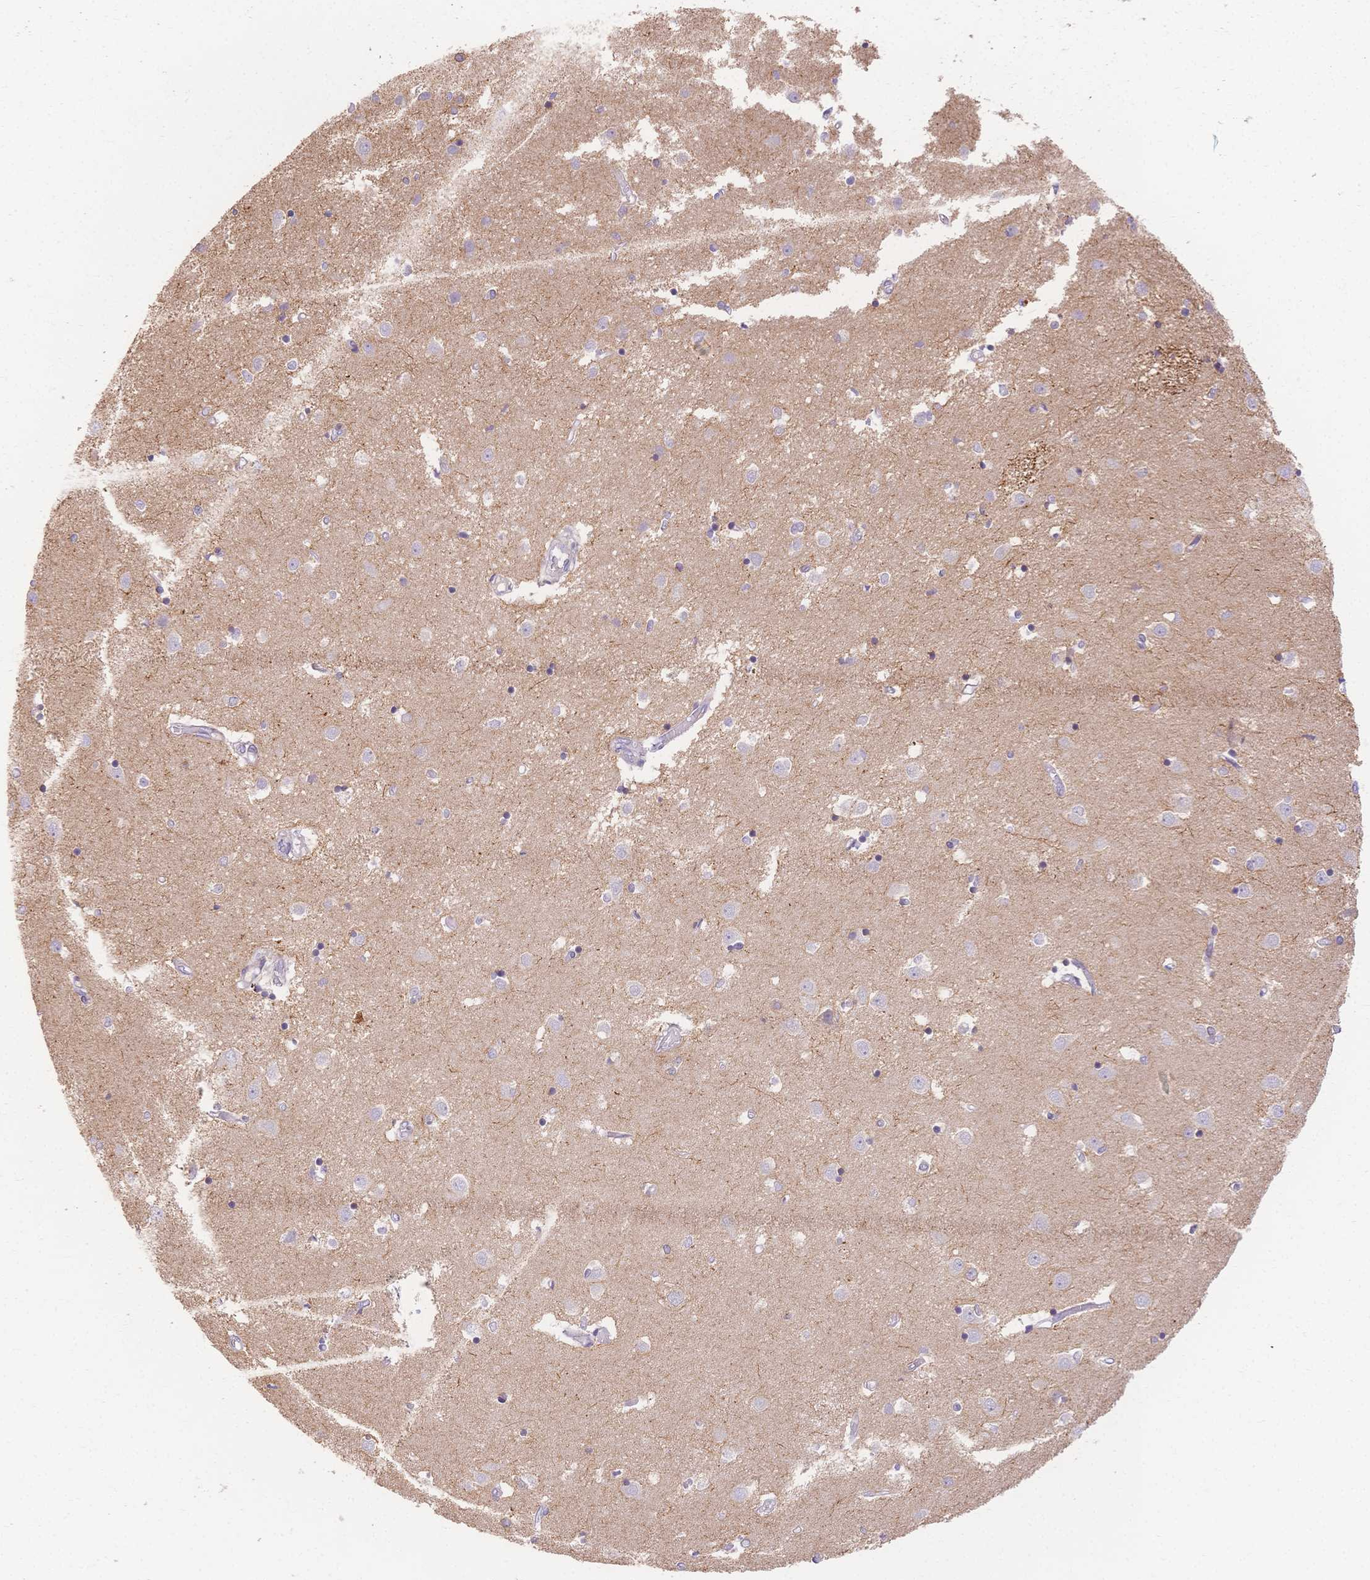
{"staining": {"intensity": "negative", "quantity": "none", "location": "none"}, "tissue": "caudate", "cell_type": "Glial cells", "image_type": "normal", "snomed": [{"axis": "morphology", "description": "Normal tissue, NOS"}, {"axis": "topography", "description": "Lateral ventricle wall"}], "caption": "Human caudate stained for a protein using immunohistochemistry (IHC) exhibits no expression in glial cells.", "gene": "HS3ST5", "patient": {"sex": "male", "age": 54}}